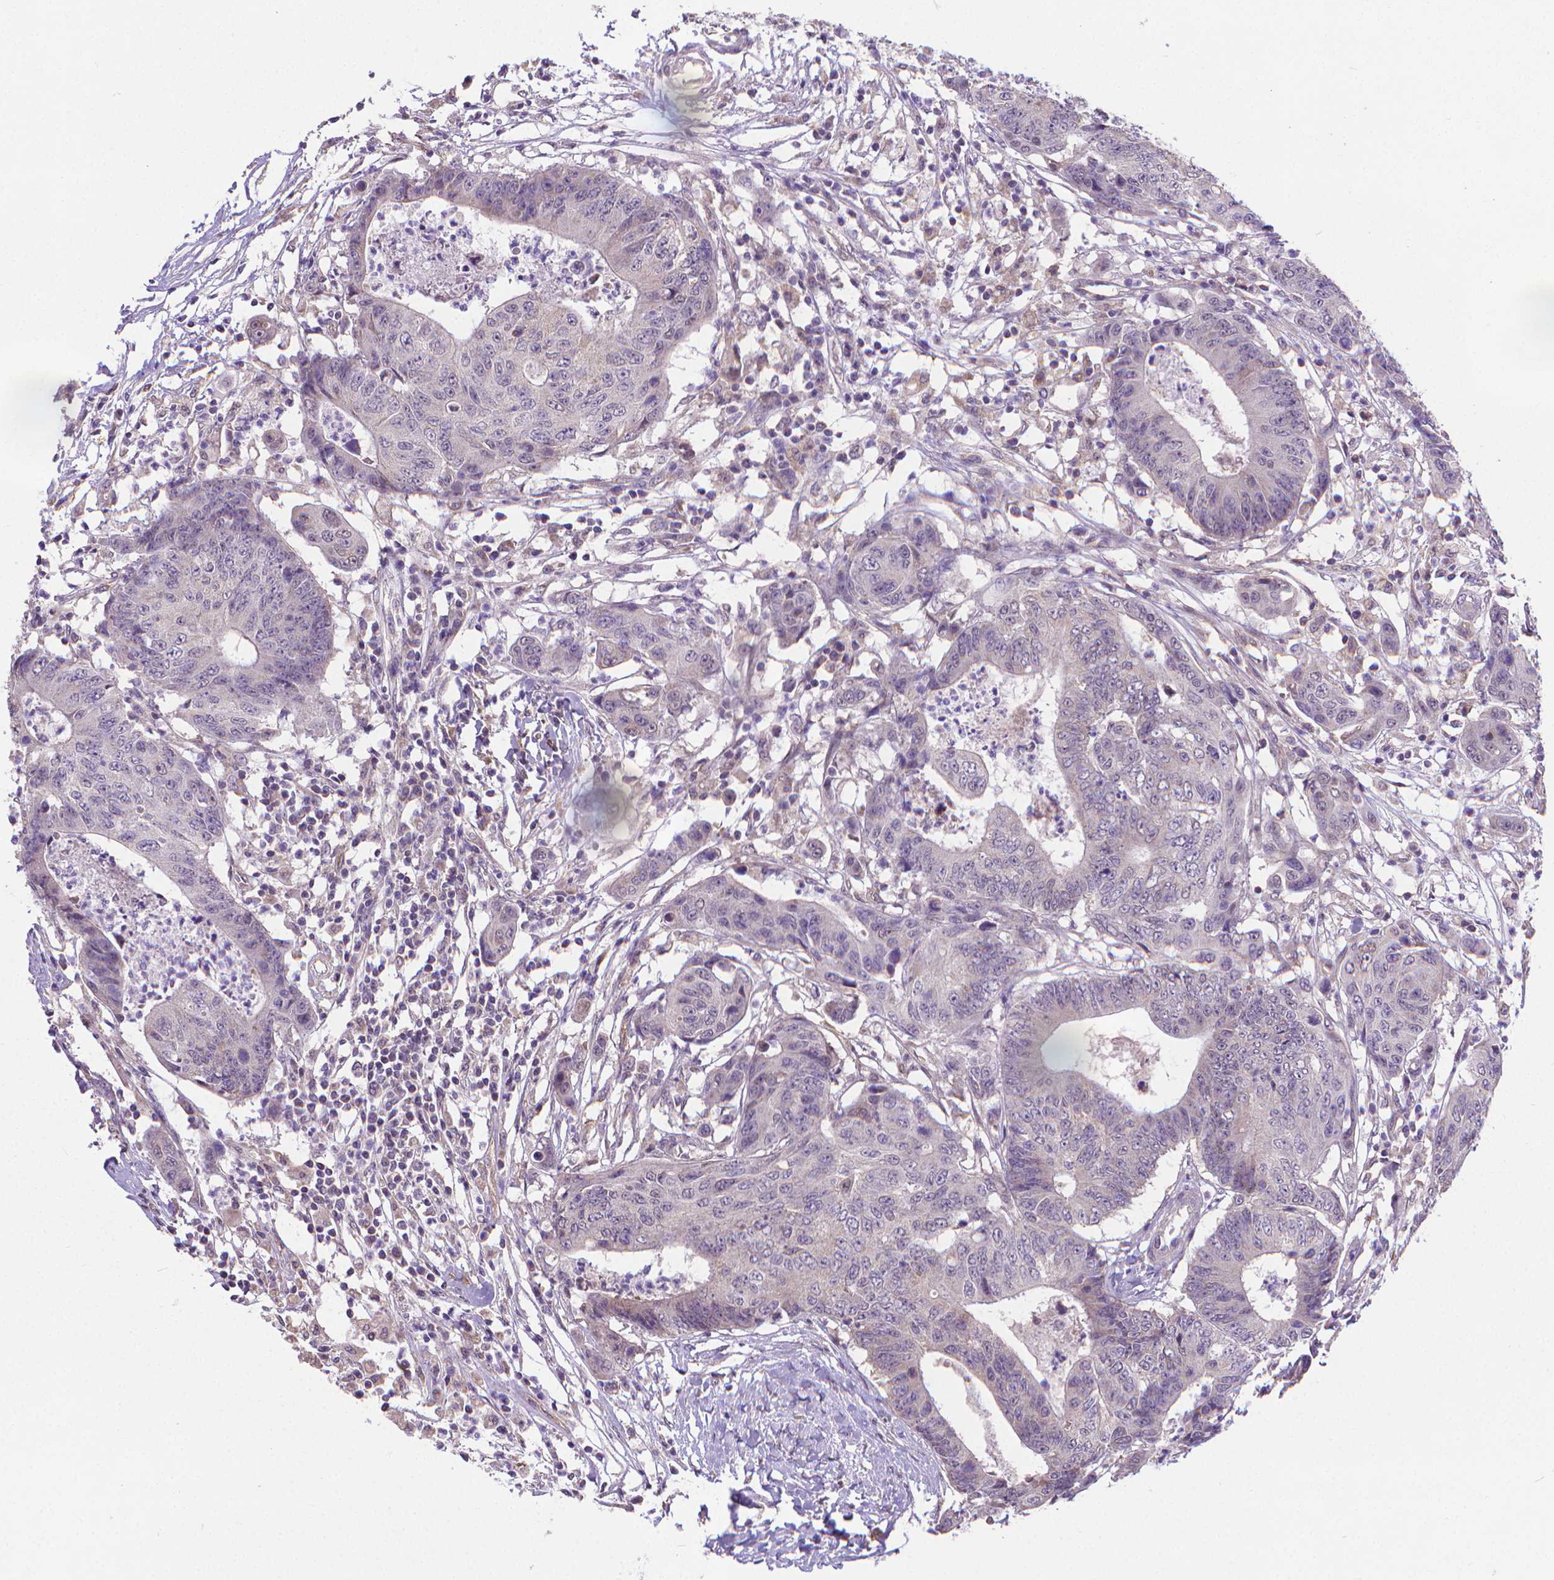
{"staining": {"intensity": "negative", "quantity": "none", "location": "none"}, "tissue": "colorectal cancer", "cell_type": "Tumor cells", "image_type": "cancer", "snomed": [{"axis": "morphology", "description": "Adenocarcinoma, NOS"}, {"axis": "topography", "description": "Colon"}], "caption": "Image shows no protein expression in tumor cells of colorectal cancer (adenocarcinoma) tissue.", "gene": "GPR63", "patient": {"sex": "female", "age": 48}}